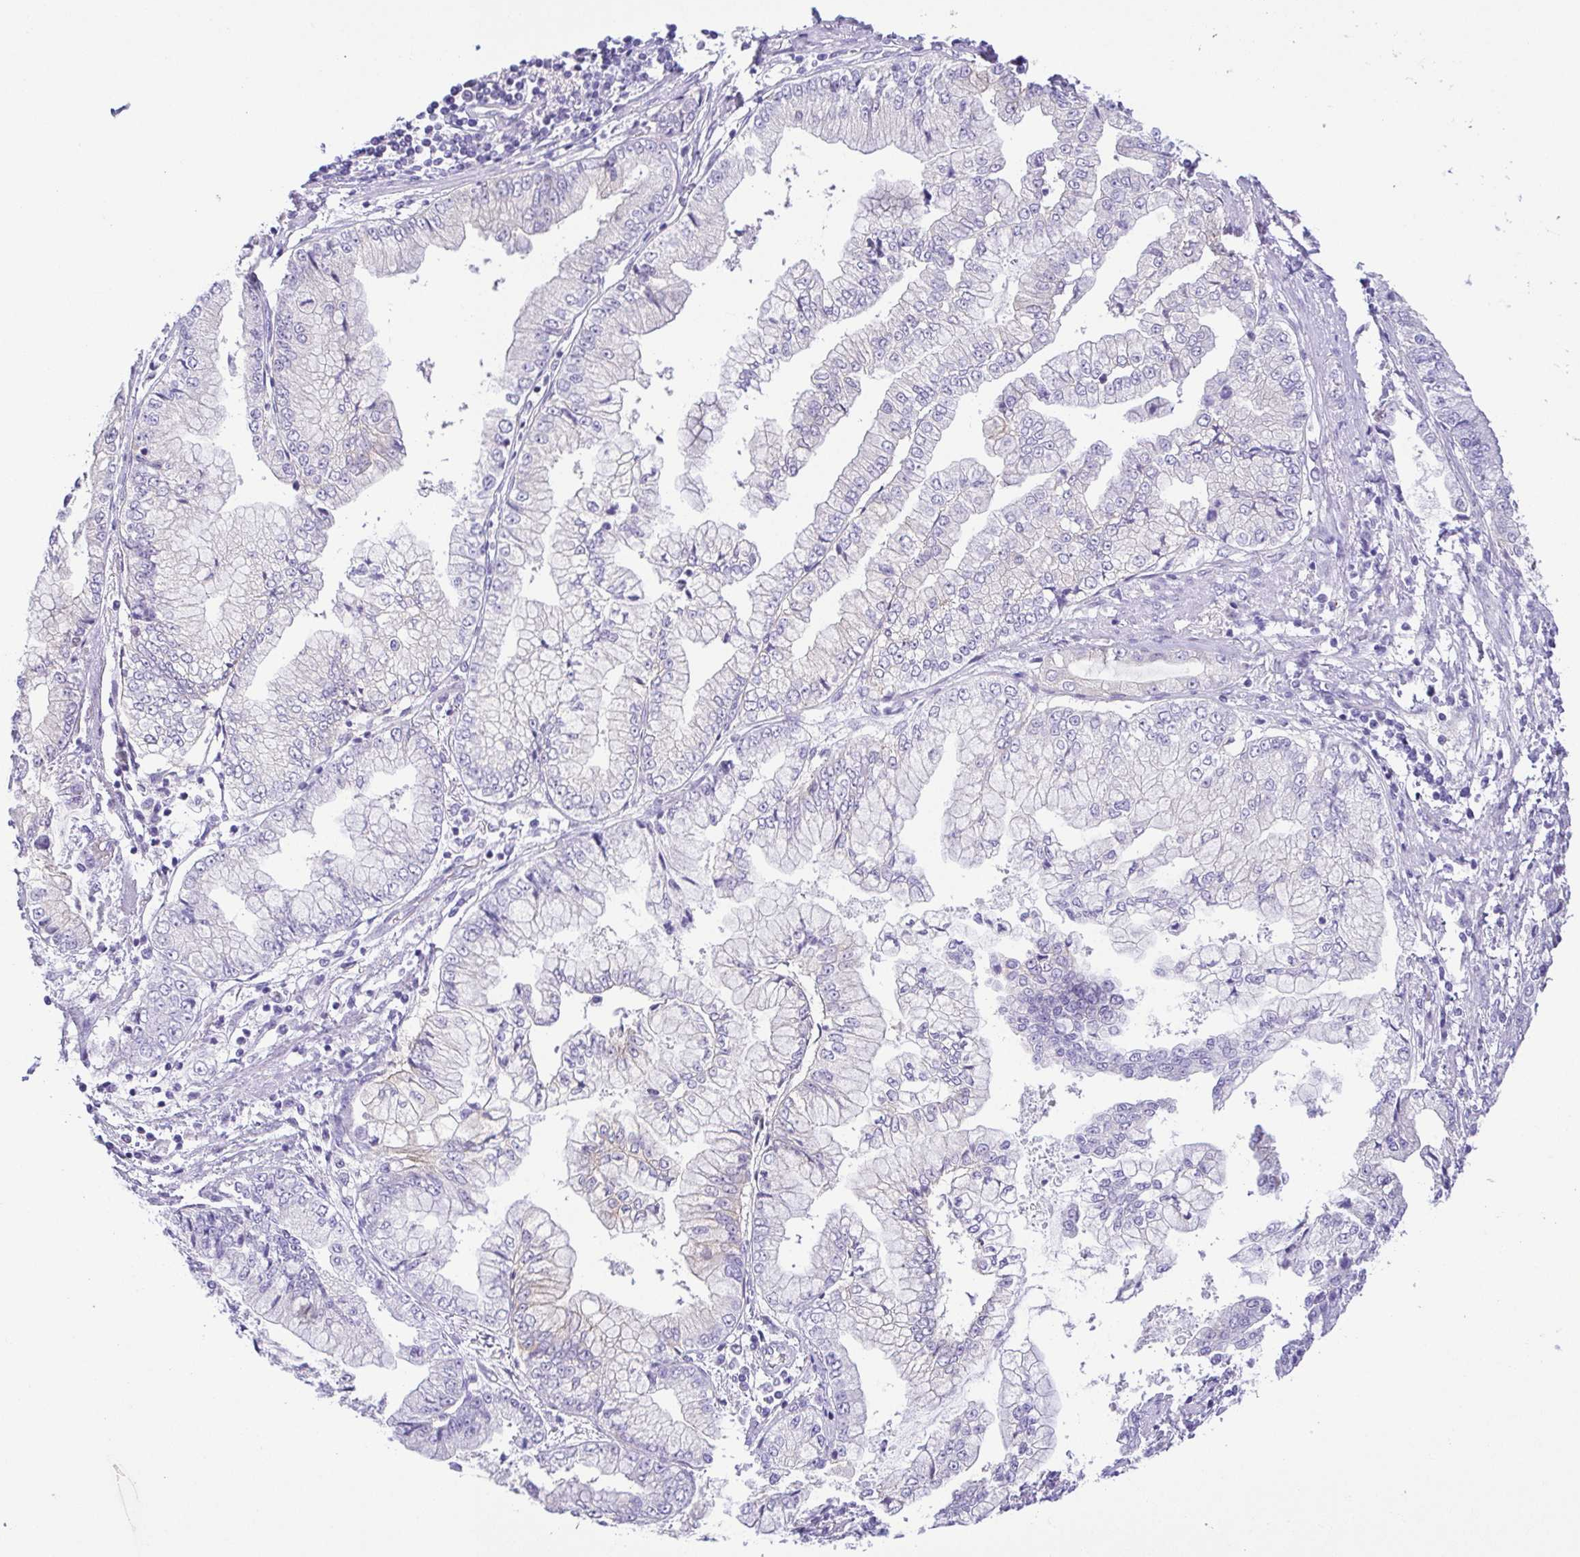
{"staining": {"intensity": "negative", "quantity": "none", "location": "none"}, "tissue": "stomach cancer", "cell_type": "Tumor cells", "image_type": "cancer", "snomed": [{"axis": "morphology", "description": "Adenocarcinoma, NOS"}, {"axis": "topography", "description": "Stomach, upper"}], "caption": "Immunohistochemical staining of human stomach cancer exhibits no significant expression in tumor cells. (DAB (3,3'-diaminobenzidine) immunohistochemistry visualized using brightfield microscopy, high magnification).", "gene": "EPB42", "patient": {"sex": "female", "age": 74}}